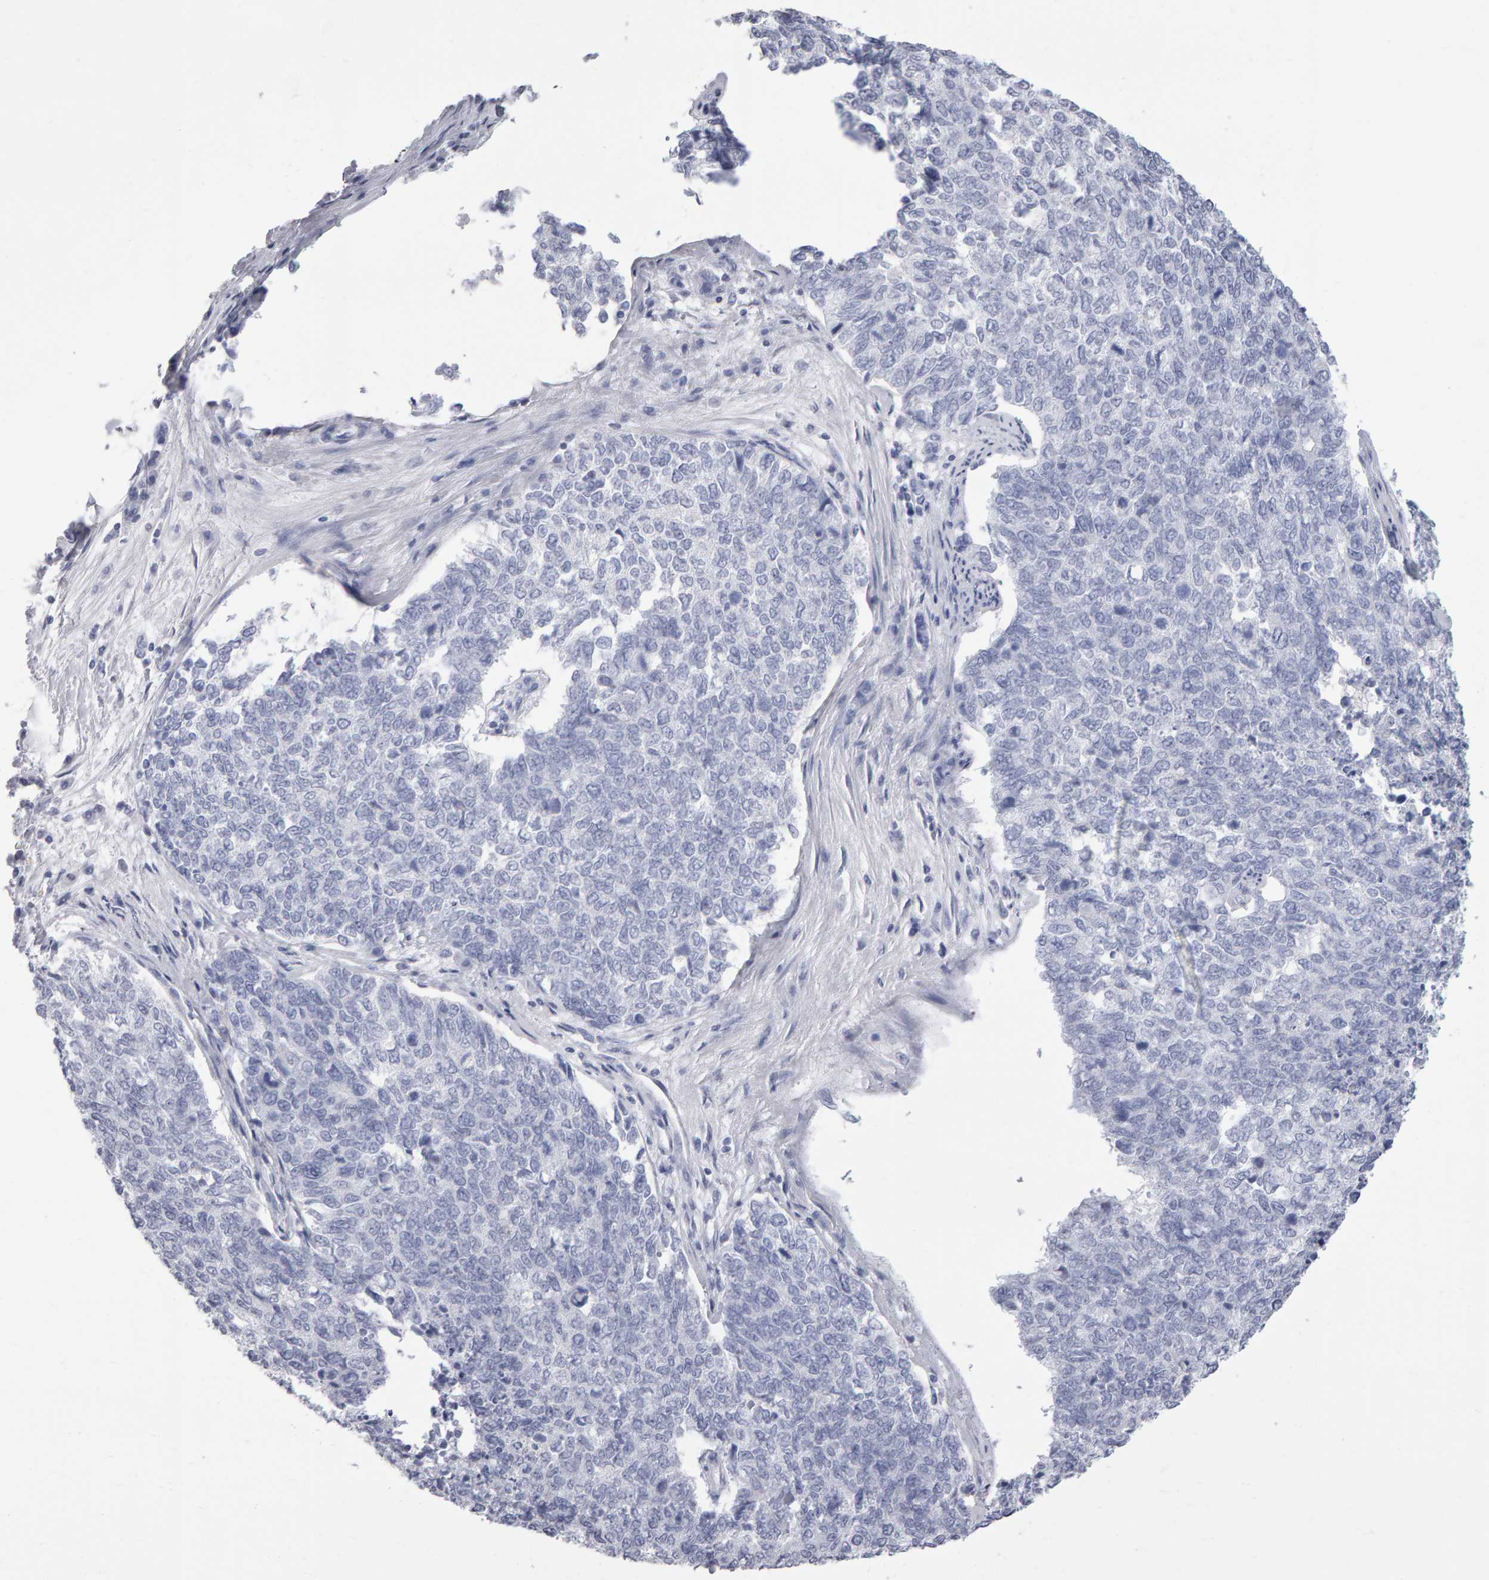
{"staining": {"intensity": "negative", "quantity": "none", "location": "none"}, "tissue": "cervical cancer", "cell_type": "Tumor cells", "image_type": "cancer", "snomed": [{"axis": "morphology", "description": "Squamous cell carcinoma, NOS"}, {"axis": "topography", "description": "Cervix"}], "caption": "Immunohistochemical staining of human cervical squamous cell carcinoma shows no significant staining in tumor cells. (Brightfield microscopy of DAB IHC at high magnification).", "gene": "NCDN", "patient": {"sex": "female", "age": 63}}